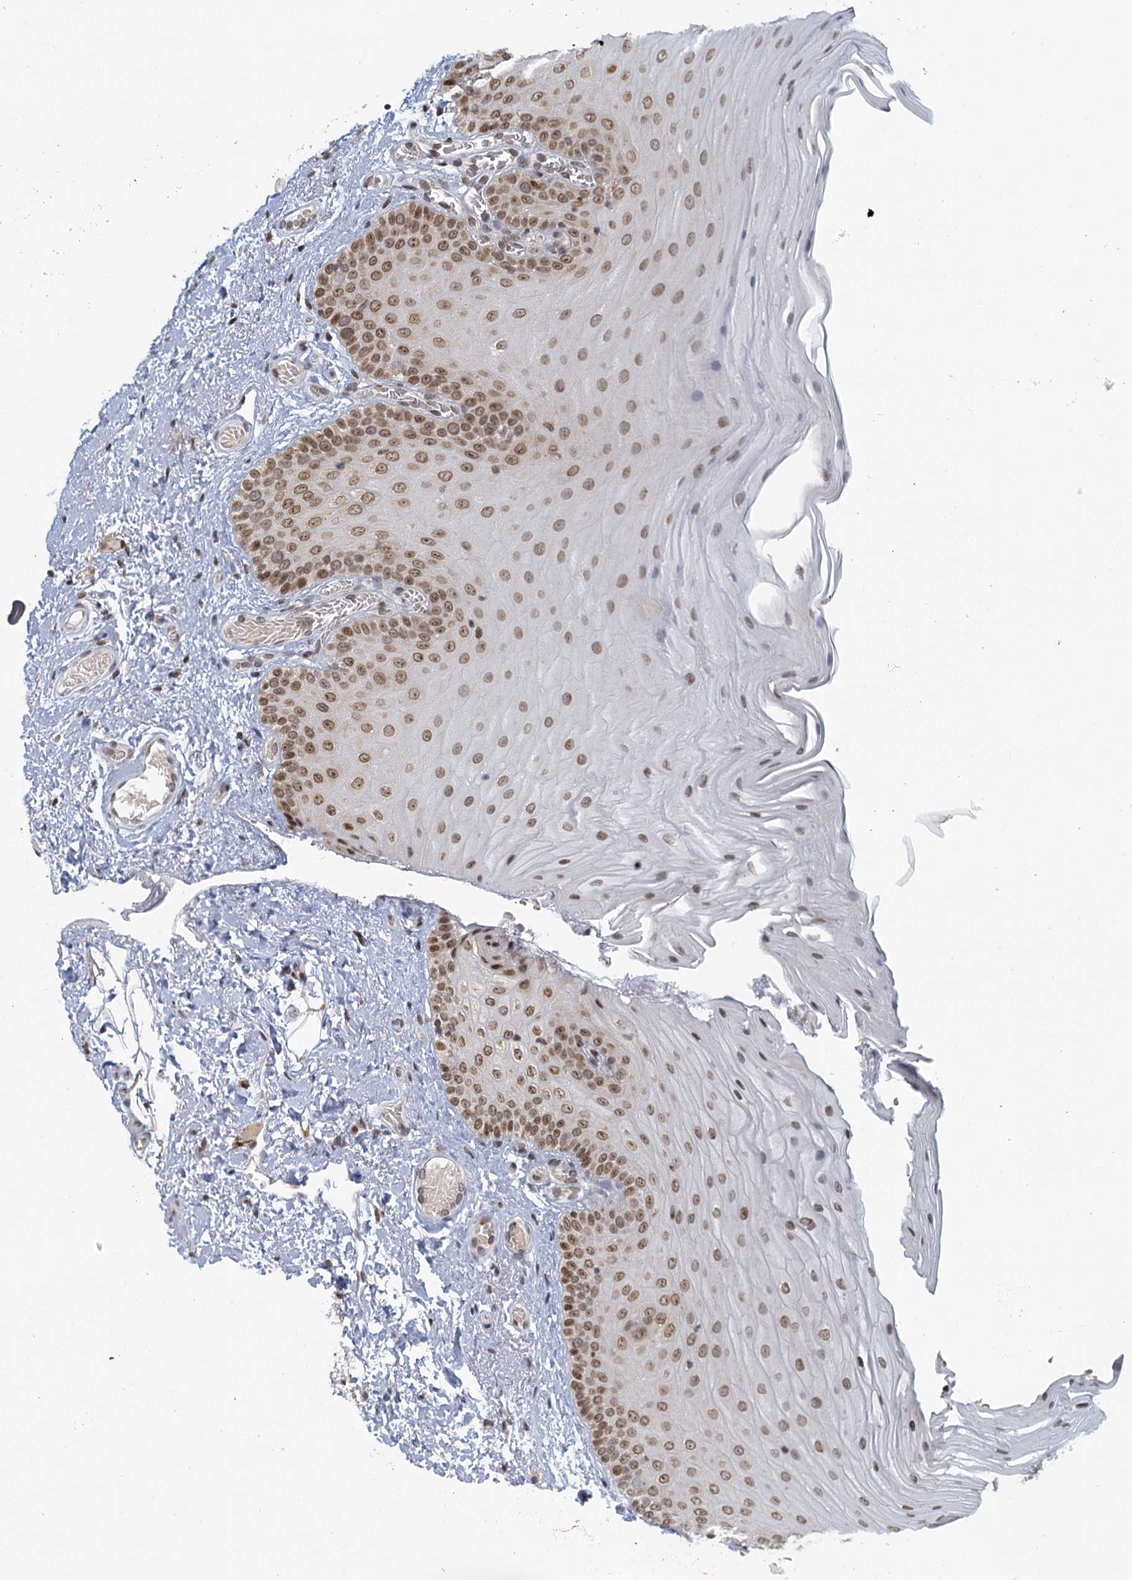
{"staining": {"intensity": "moderate", "quantity": ">75%", "location": "nuclear"}, "tissue": "oral mucosa", "cell_type": "Squamous epithelial cells", "image_type": "normal", "snomed": [{"axis": "morphology", "description": "Normal tissue, NOS"}, {"axis": "topography", "description": "Oral tissue"}], "caption": "Immunohistochemistry image of benign oral mucosa: human oral mucosa stained using immunohistochemistry displays medium levels of moderate protein expression localized specifically in the nuclear of squamous epithelial cells, appearing as a nuclear brown color.", "gene": "TREX1", "patient": {"sex": "male", "age": 68}}